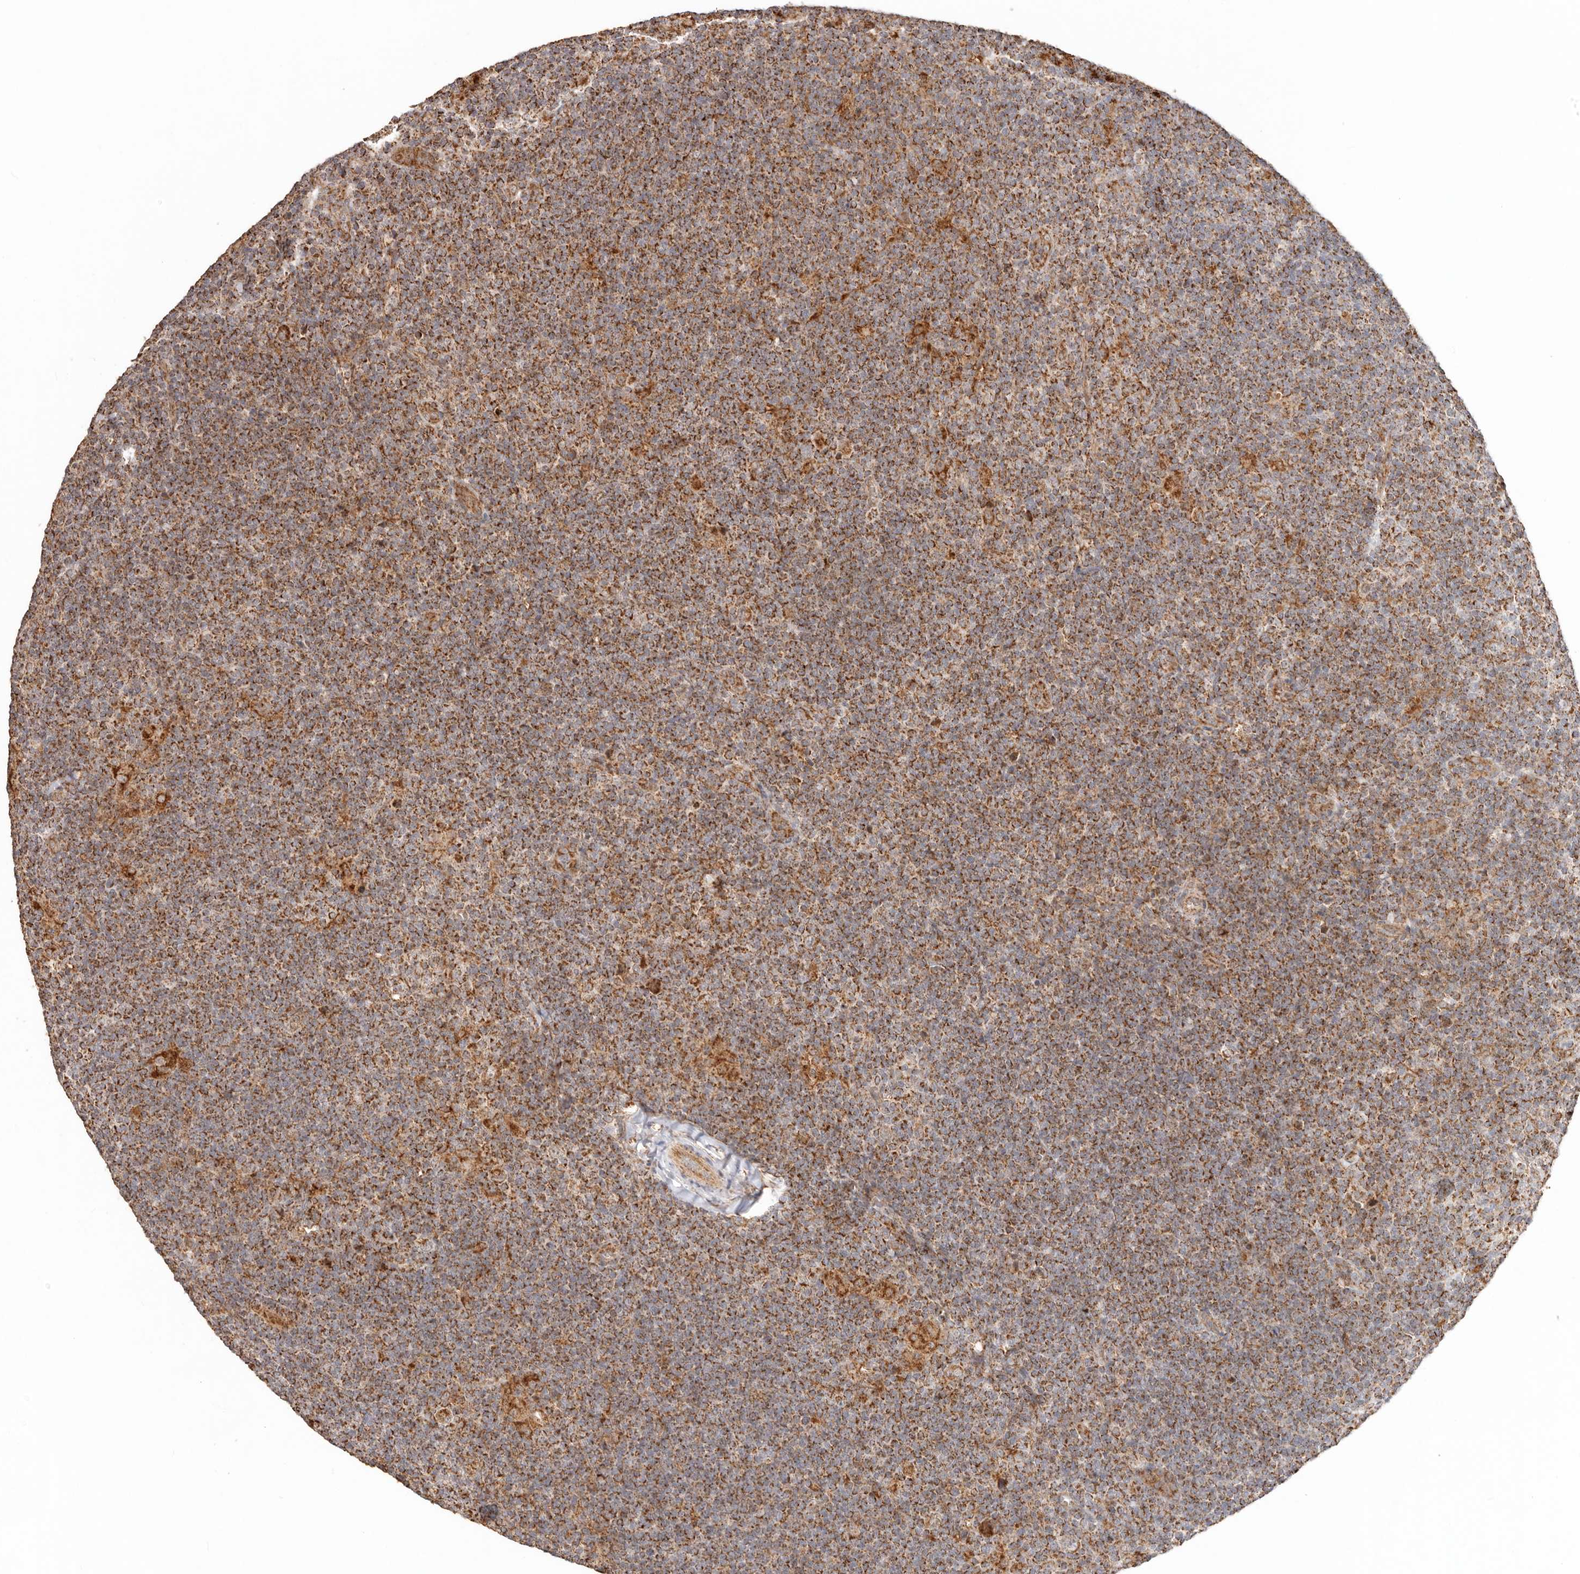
{"staining": {"intensity": "moderate", "quantity": ">75%", "location": "cytoplasmic/membranous"}, "tissue": "lymphoma", "cell_type": "Tumor cells", "image_type": "cancer", "snomed": [{"axis": "morphology", "description": "Hodgkin's disease, NOS"}, {"axis": "topography", "description": "Lymph node"}], "caption": "This photomicrograph exhibits immunohistochemistry (IHC) staining of Hodgkin's disease, with medium moderate cytoplasmic/membranous staining in about >75% of tumor cells.", "gene": "NDUFB11", "patient": {"sex": "female", "age": 57}}